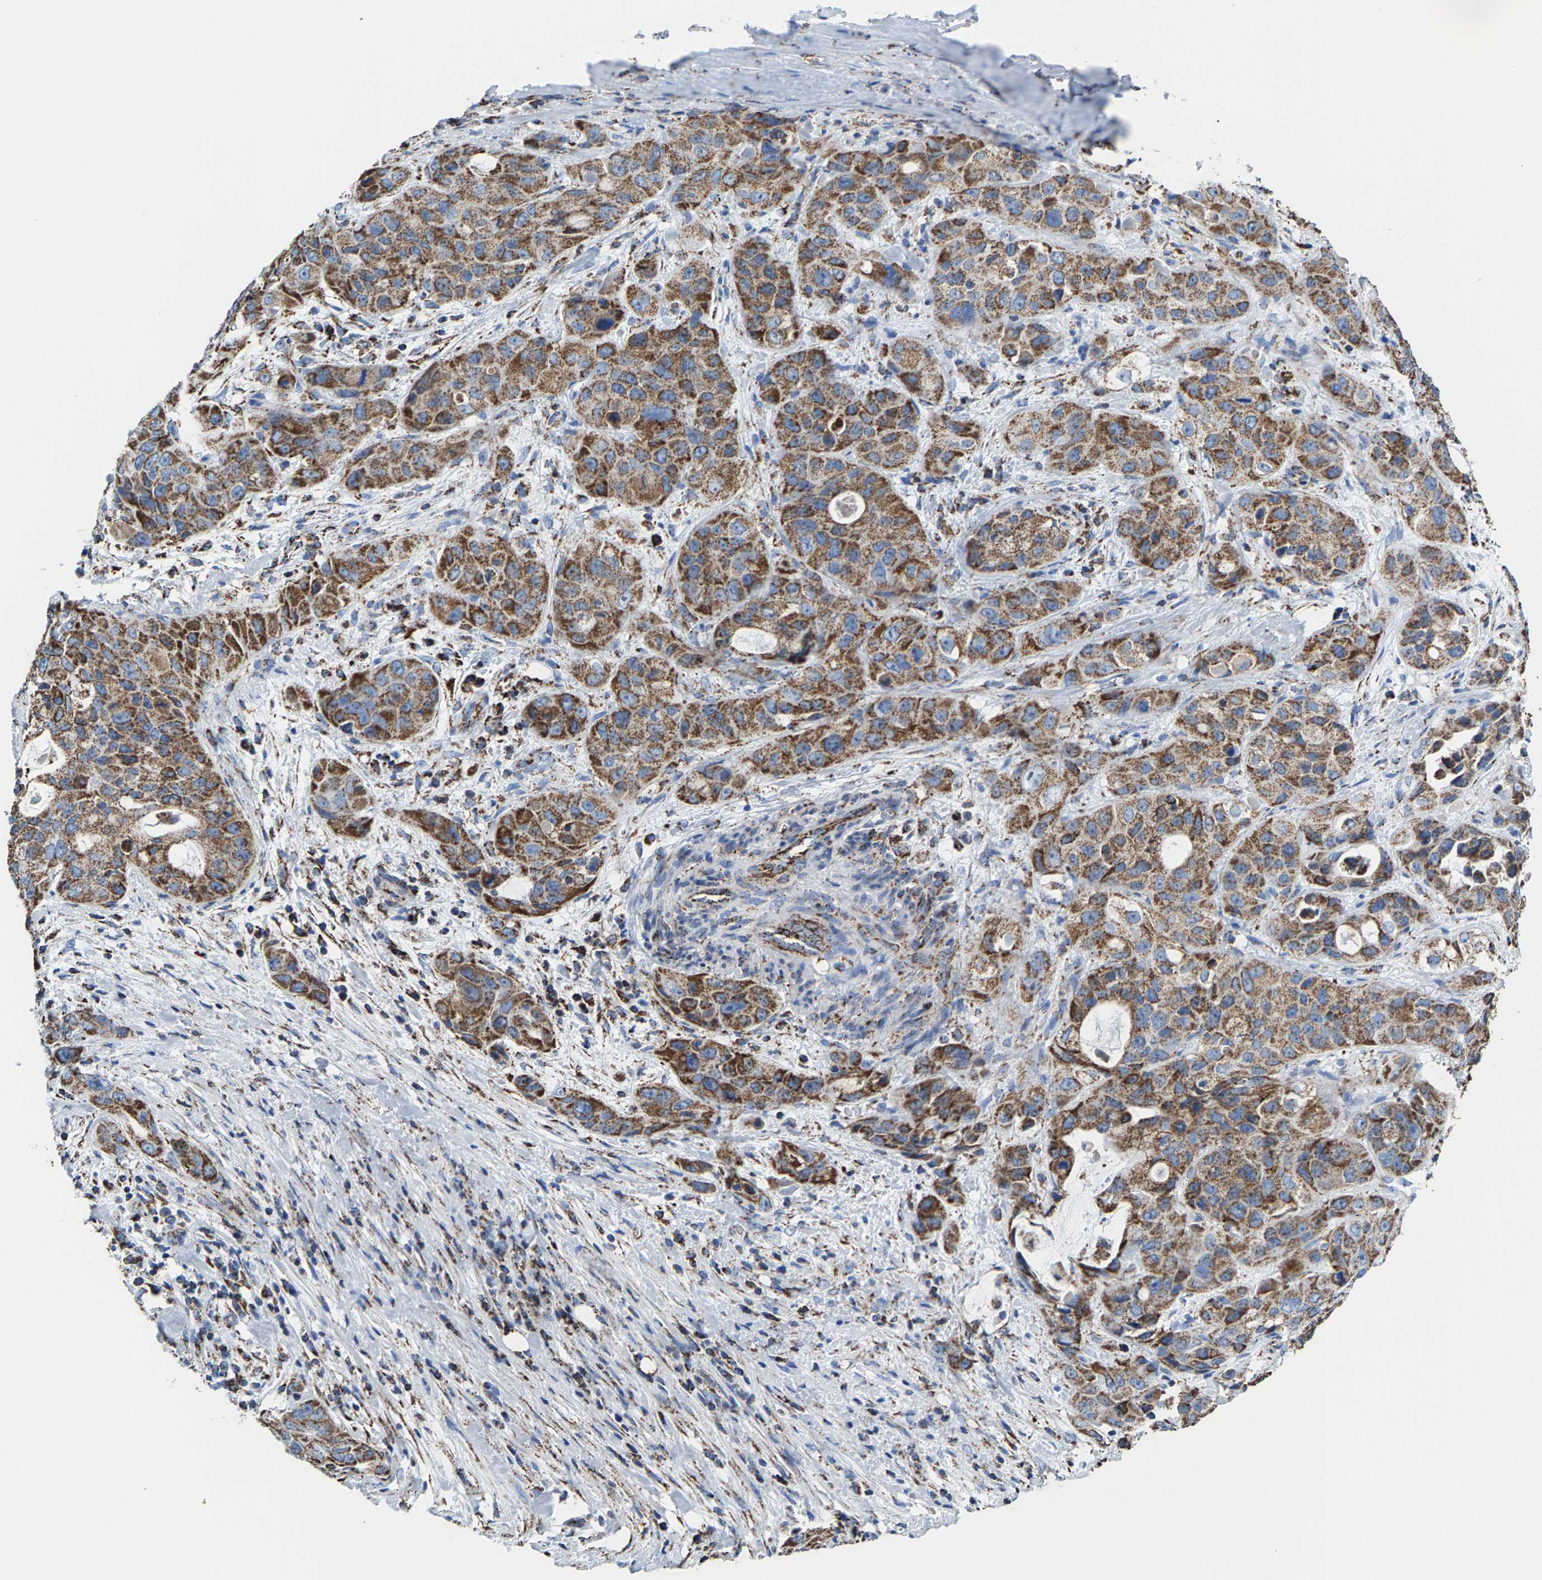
{"staining": {"intensity": "moderate", "quantity": ">75%", "location": "cytoplasmic/membranous"}, "tissue": "pancreatic cancer", "cell_type": "Tumor cells", "image_type": "cancer", "snomed": [{"axis": "morphology", "description": "Adenocarcinoma, NOS"}, {"axis": "topography", "description": "Pancreas"}], "caption": "Pancreatic cancer (adenocarcinoma) stained with DAB immunohistochemistry displays medium levels of moderate cytoplasmic/membranous positivity in approximately >75% of tumor cells. (Stains: DAB in brown, nuclei in blue, Microscopy: brightfield microscopy at high magnification).", "gene": "ECHS1", "patient": {"sex": "male", "age": 53}}